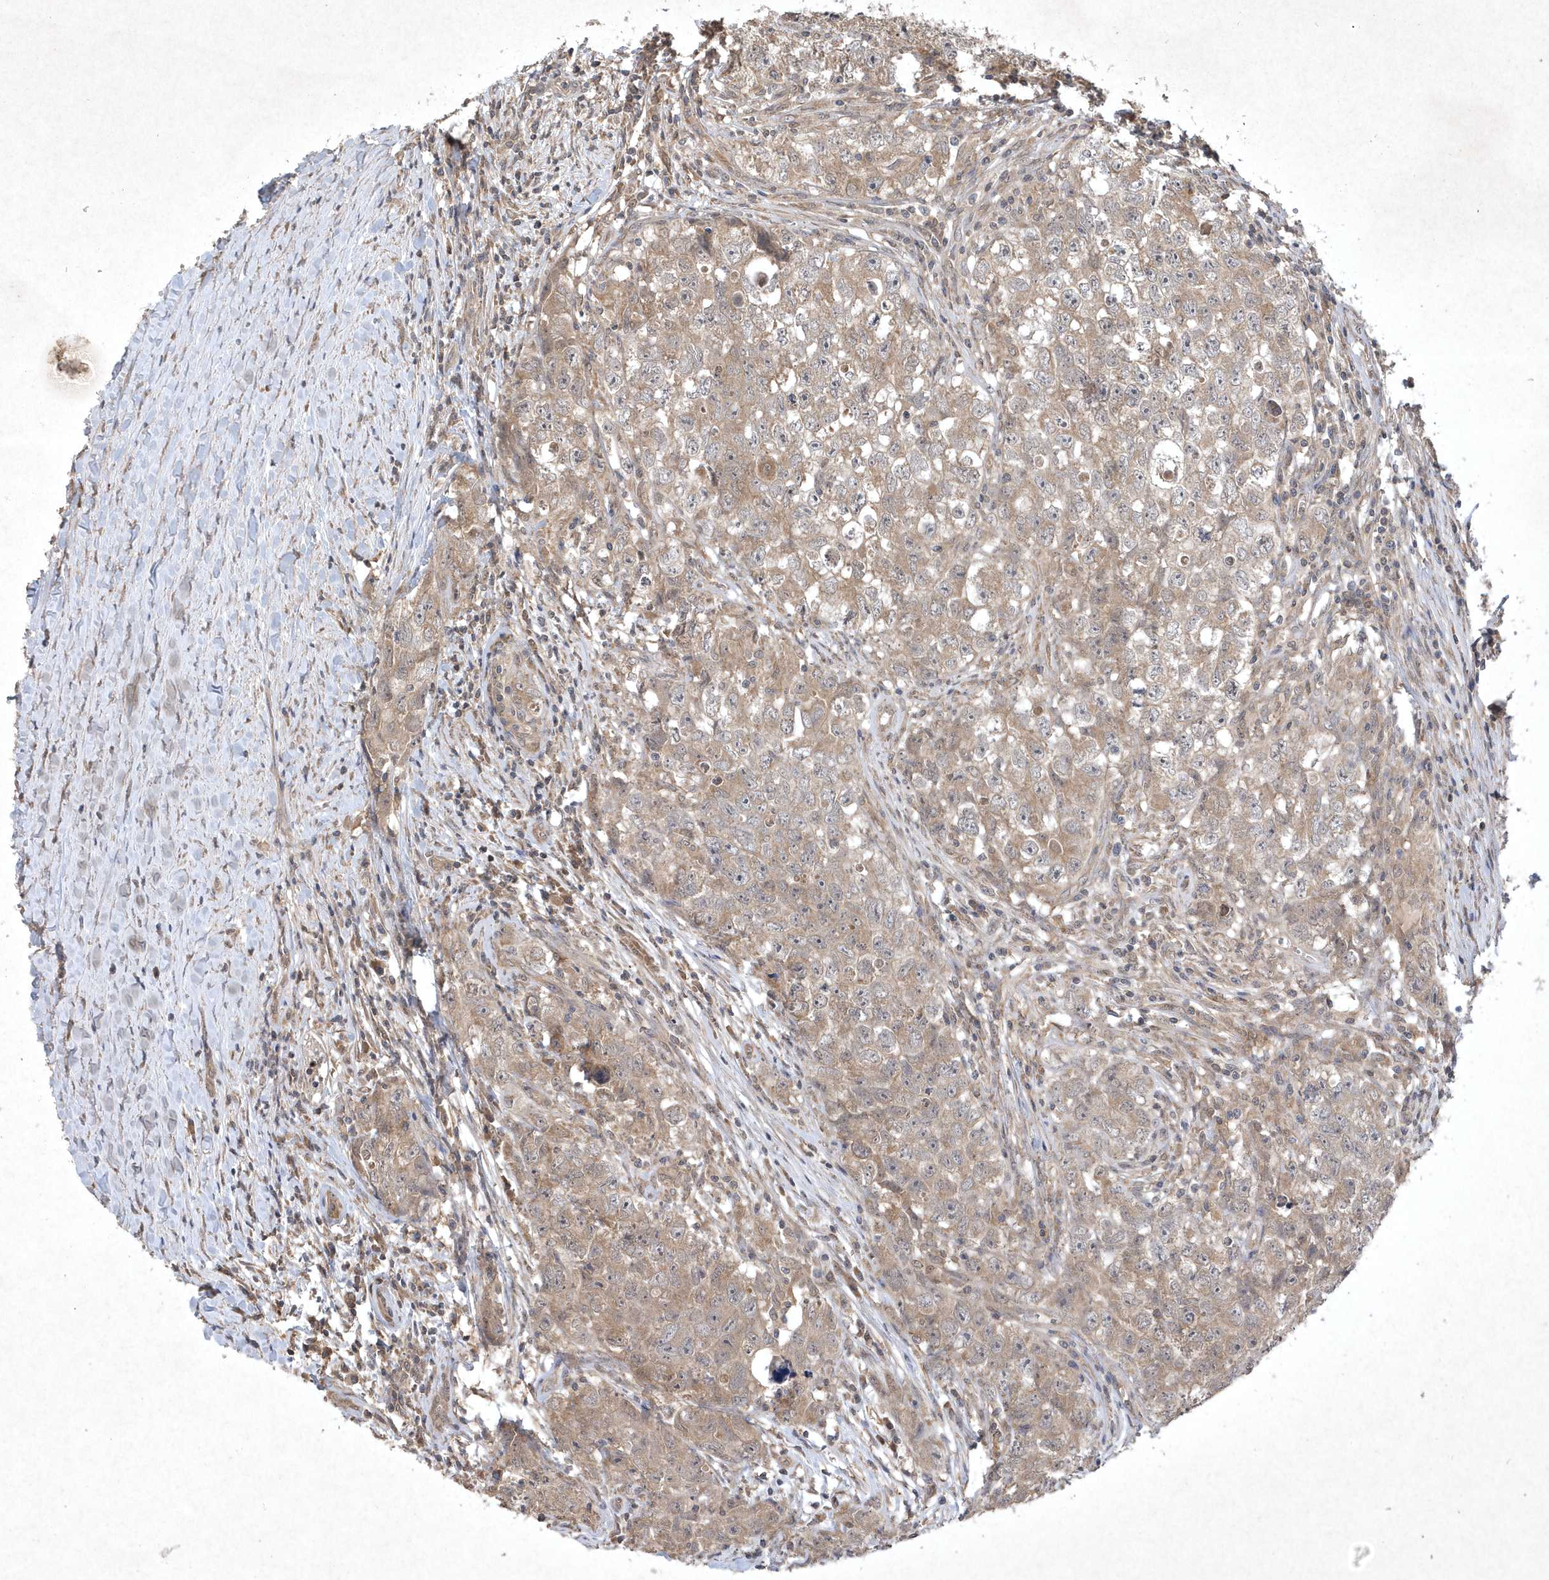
{"staining": {"intensity": "weak", "quantity": "25%-75%", "location": "cytoplasmic/membranous"}, "tissue": "testis cancer", "cell_type": "Tumor cells", "image_type": "cancer", "snomed": [{"axis": "morphology", "description": "Seminoma, NOS"}, {"axis": "morphology", "description": "Carcinoma, Embryonal, NOS"}, {"axis": "topography", "description": "Testis"}], "caption": "Immunohistochemistry photomicrograph of neoplastic tissue: human testis cancer stained using IHC demonstrates low levels of weak protein expression localized specifically in the cytoplasmic/membranous of tumor cells, appearing as a cytoplasmic/membranous brown color.", "gene": "AKR7A2", "patient": {"sex": "male", "age": 43}}